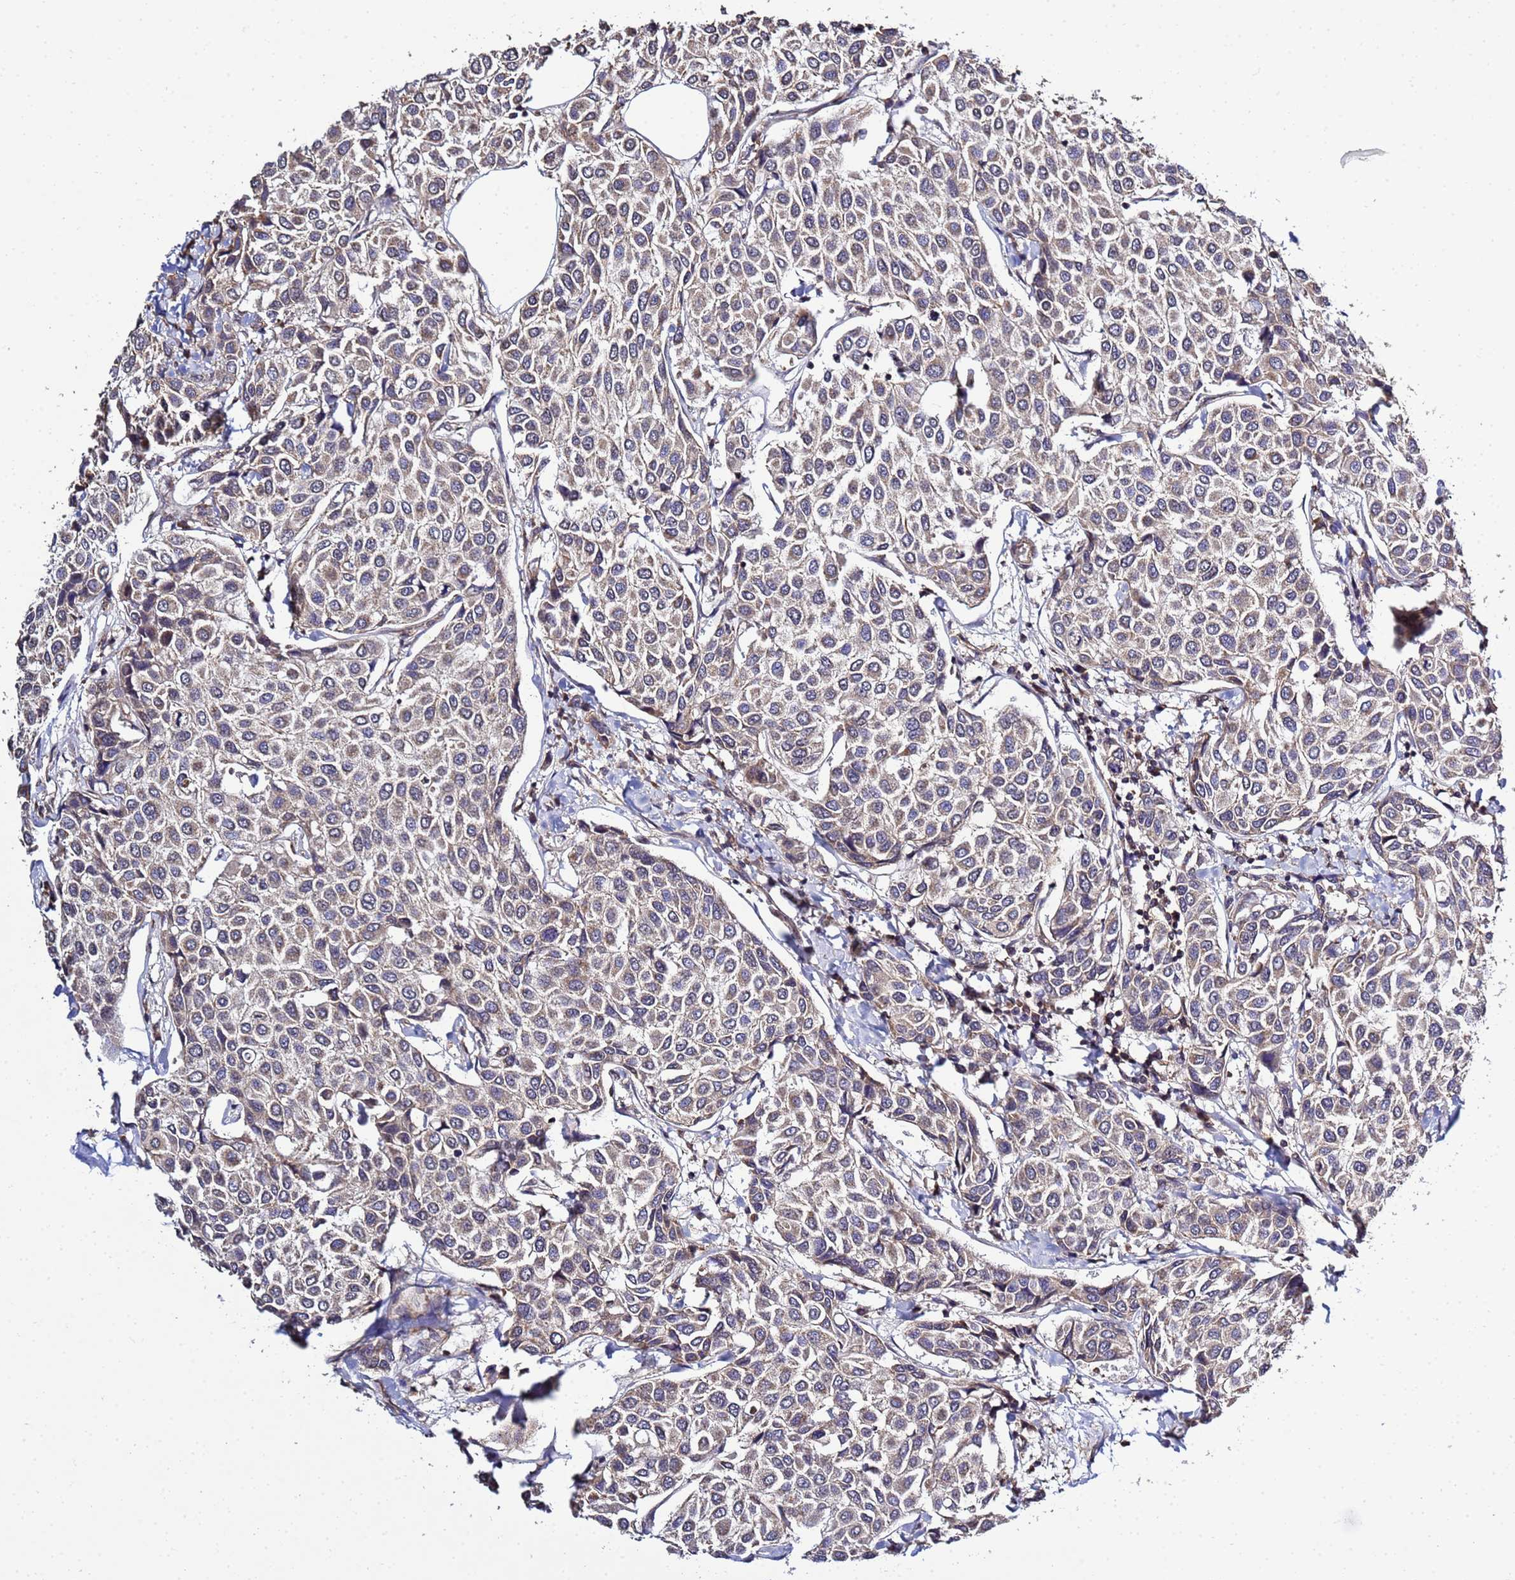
{"staining": {"intensity": "weak", "quantity": ">75%", "location": "cytoplasmic/membranous"}, "tissue": "breast cancer", "cell_type": "Tumor cells", "image_type": "cancer", "snomed": [{"axis": "morphology", "description": "Duct carcinoma"}, {"axis": "topography", "description": "Breast"}], "caption": "Immunohistochemical staining of human breast cancer exhibits low levels of weak cytoplasmic/membranous expression in approximately >75% of tumor cells.", "gene": "P2RX7", "patient": {"sex": "female", "age": 55}}